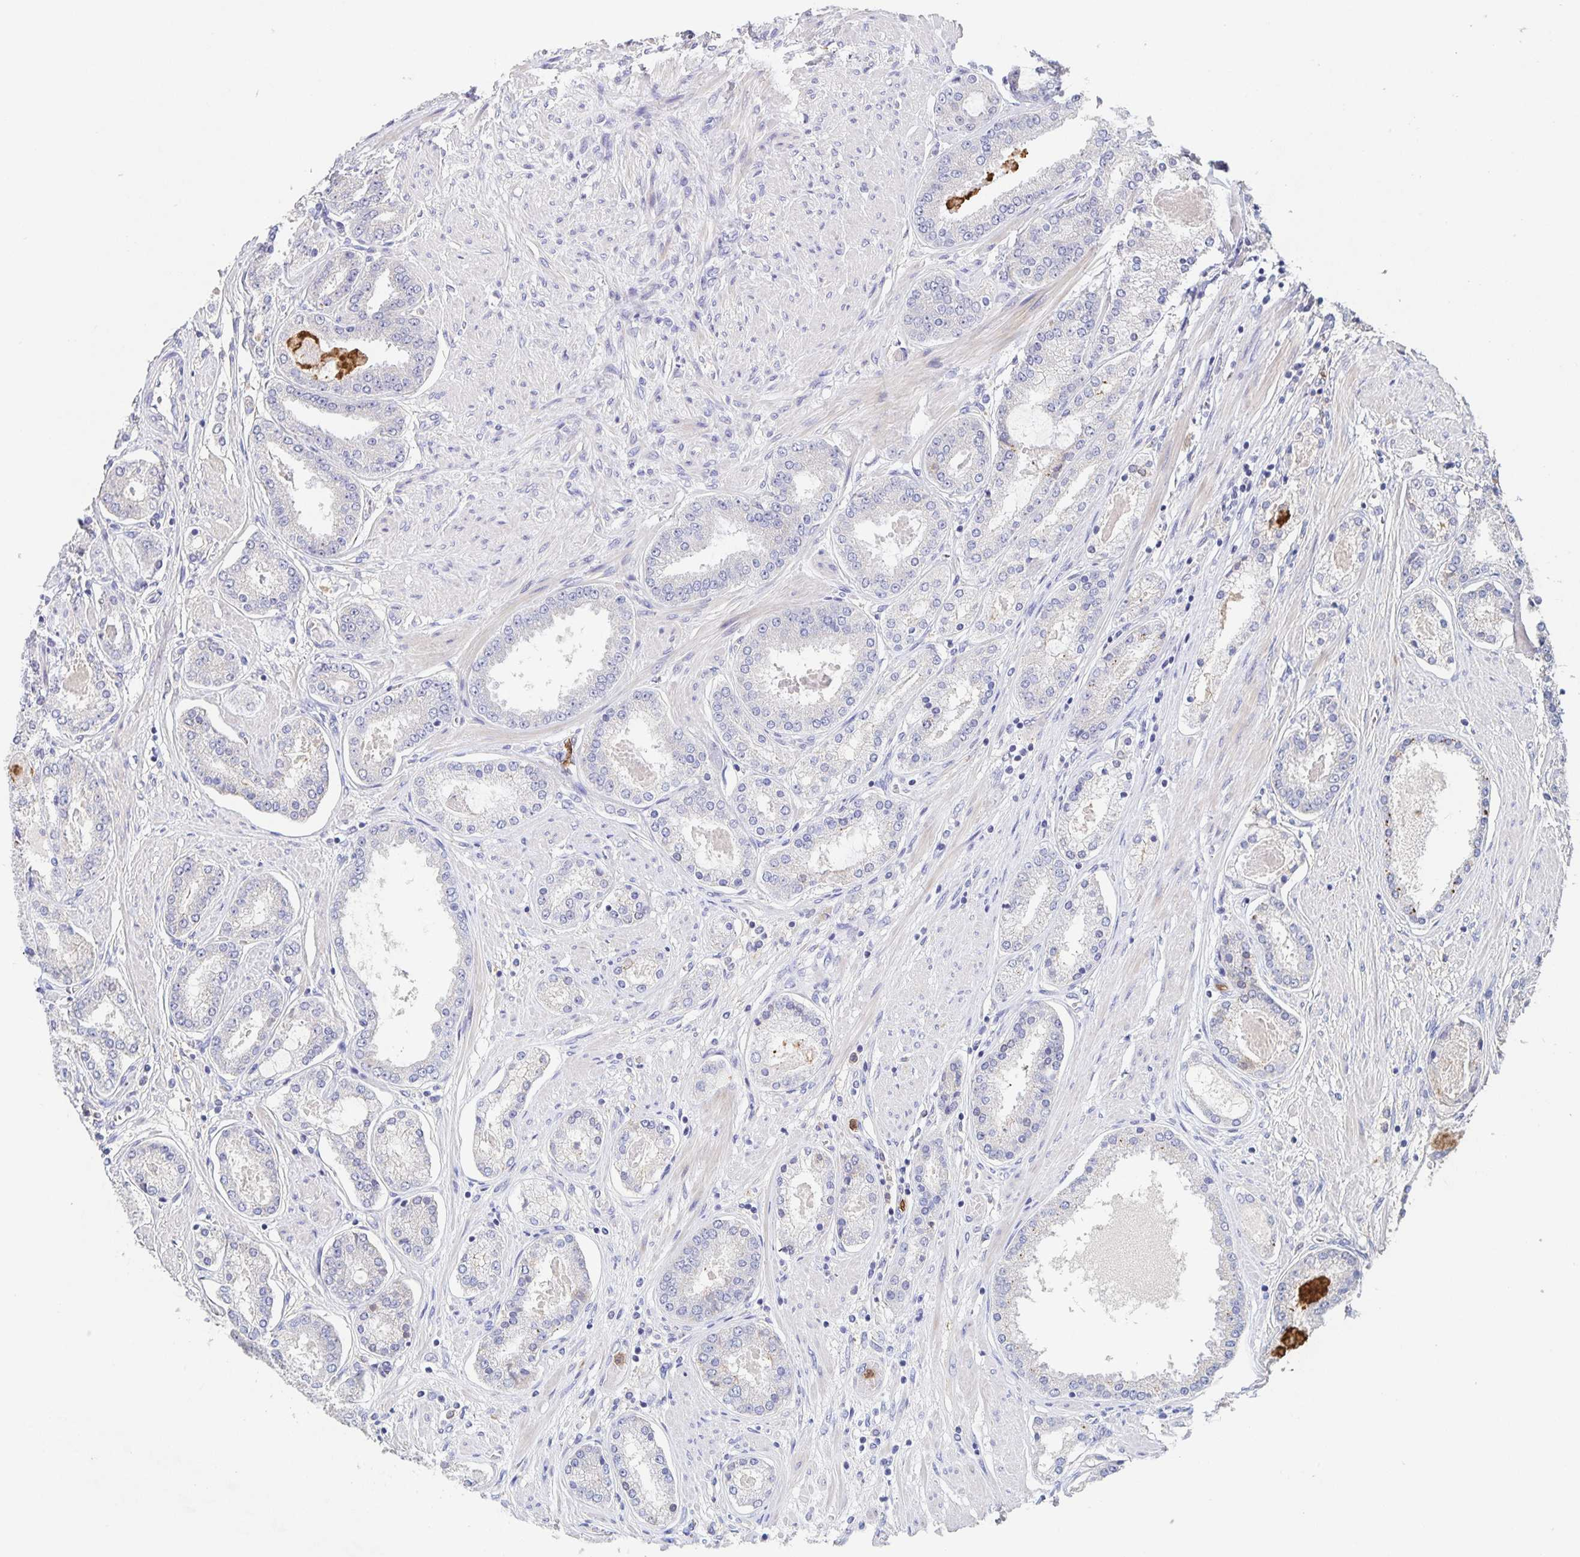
{"staining": {"intensity": "negative", "quantity": "none", "location": "none"}, "tissue": "prostate cancer", "cell_type": "Tumor cells", "image_type": "cancer", "snomed": [{"axis": "morphology", "description": "Adenocarcinoma, High grade"}, {"axis": "topography", "description": "Prostate"}], "caption": "Photomicrograph shows no significant protein staining in tumor cells of high-grade adenocarcinoma (prostate).", "gene": "CDC42BPG", "patient": {"sex": "male", "age": 63}}